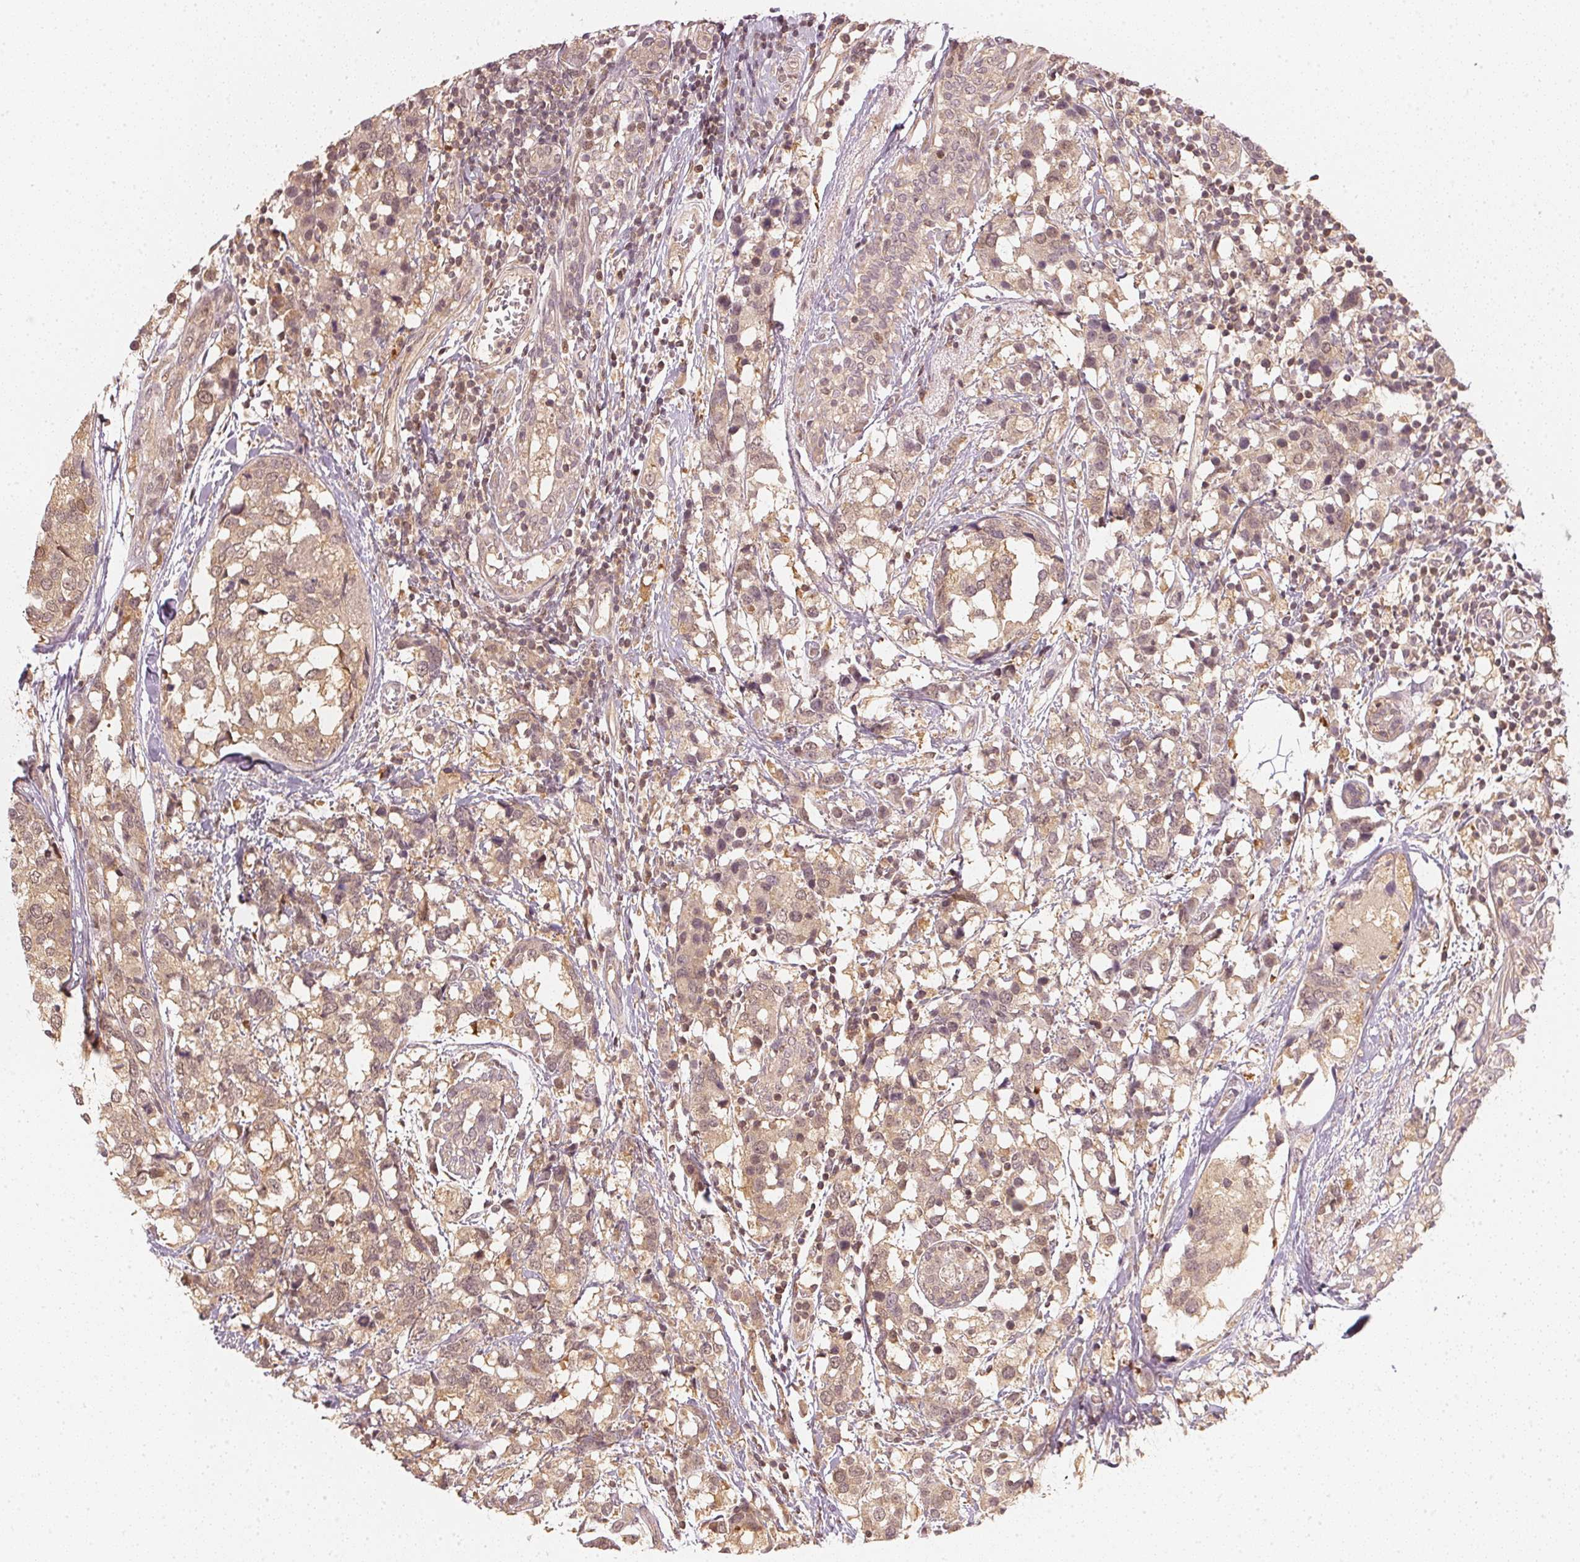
{"staining": {"intensity": "weak", "quantity": ">75%", "location": "cytoplasmic/membranous,nuclear"}, "tissue": "breast cancer", "cell_type": "Tumor cells", "image_type": "cancer", "snomed": [{"axis": "morphology", "description": "Lobular carcinoma"}, {"axis": "topography", "description": "Breast"}], "caption": "Weak cytoplasmic/membranous and nuclear expression for a protein is identified in about >75% of tumor cells of lobular carcinoma (breast) using IHC.", "gene": "UBE2L3", "patient": {"sex": "female", "age": 59}}